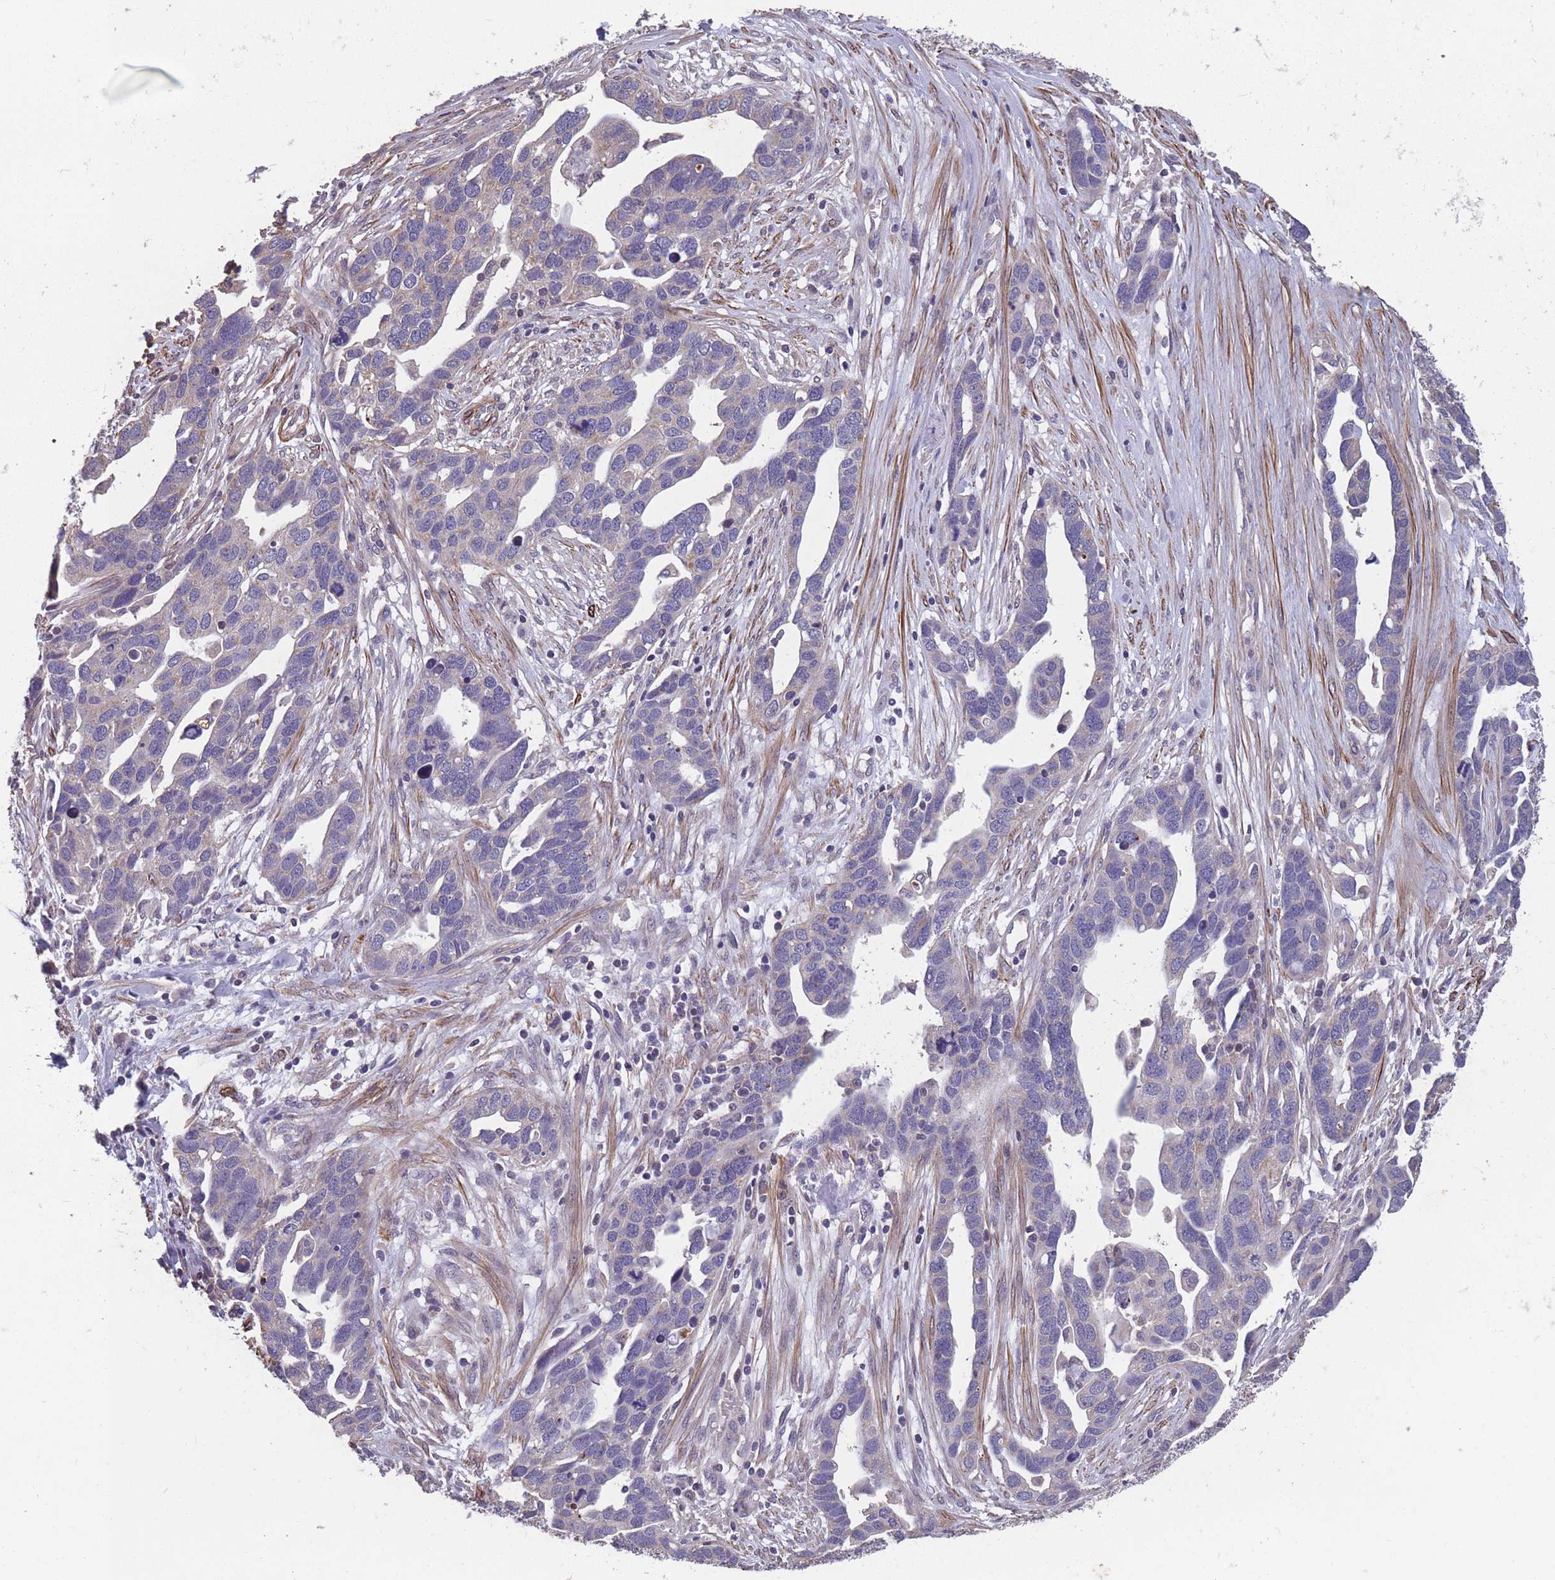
{"staining": {"intensity": "negative", "quantity": "none", "location": "none"}, "tissue": "ovarian cancer", "cell_type": "Tumor cells", "image_type": "cancer", "snomed": [{"axis": "morphology", "description": "Cystadenocarcinoma, serous, NOS"}, {"axis": "topography", "description": "Ovary"}], "caption": "Protein analysis of ovarian cancer shows no significant expression in tumor cells.", "gene": "TOMM40L", "patient": {"sex": "female", "age": 54}}